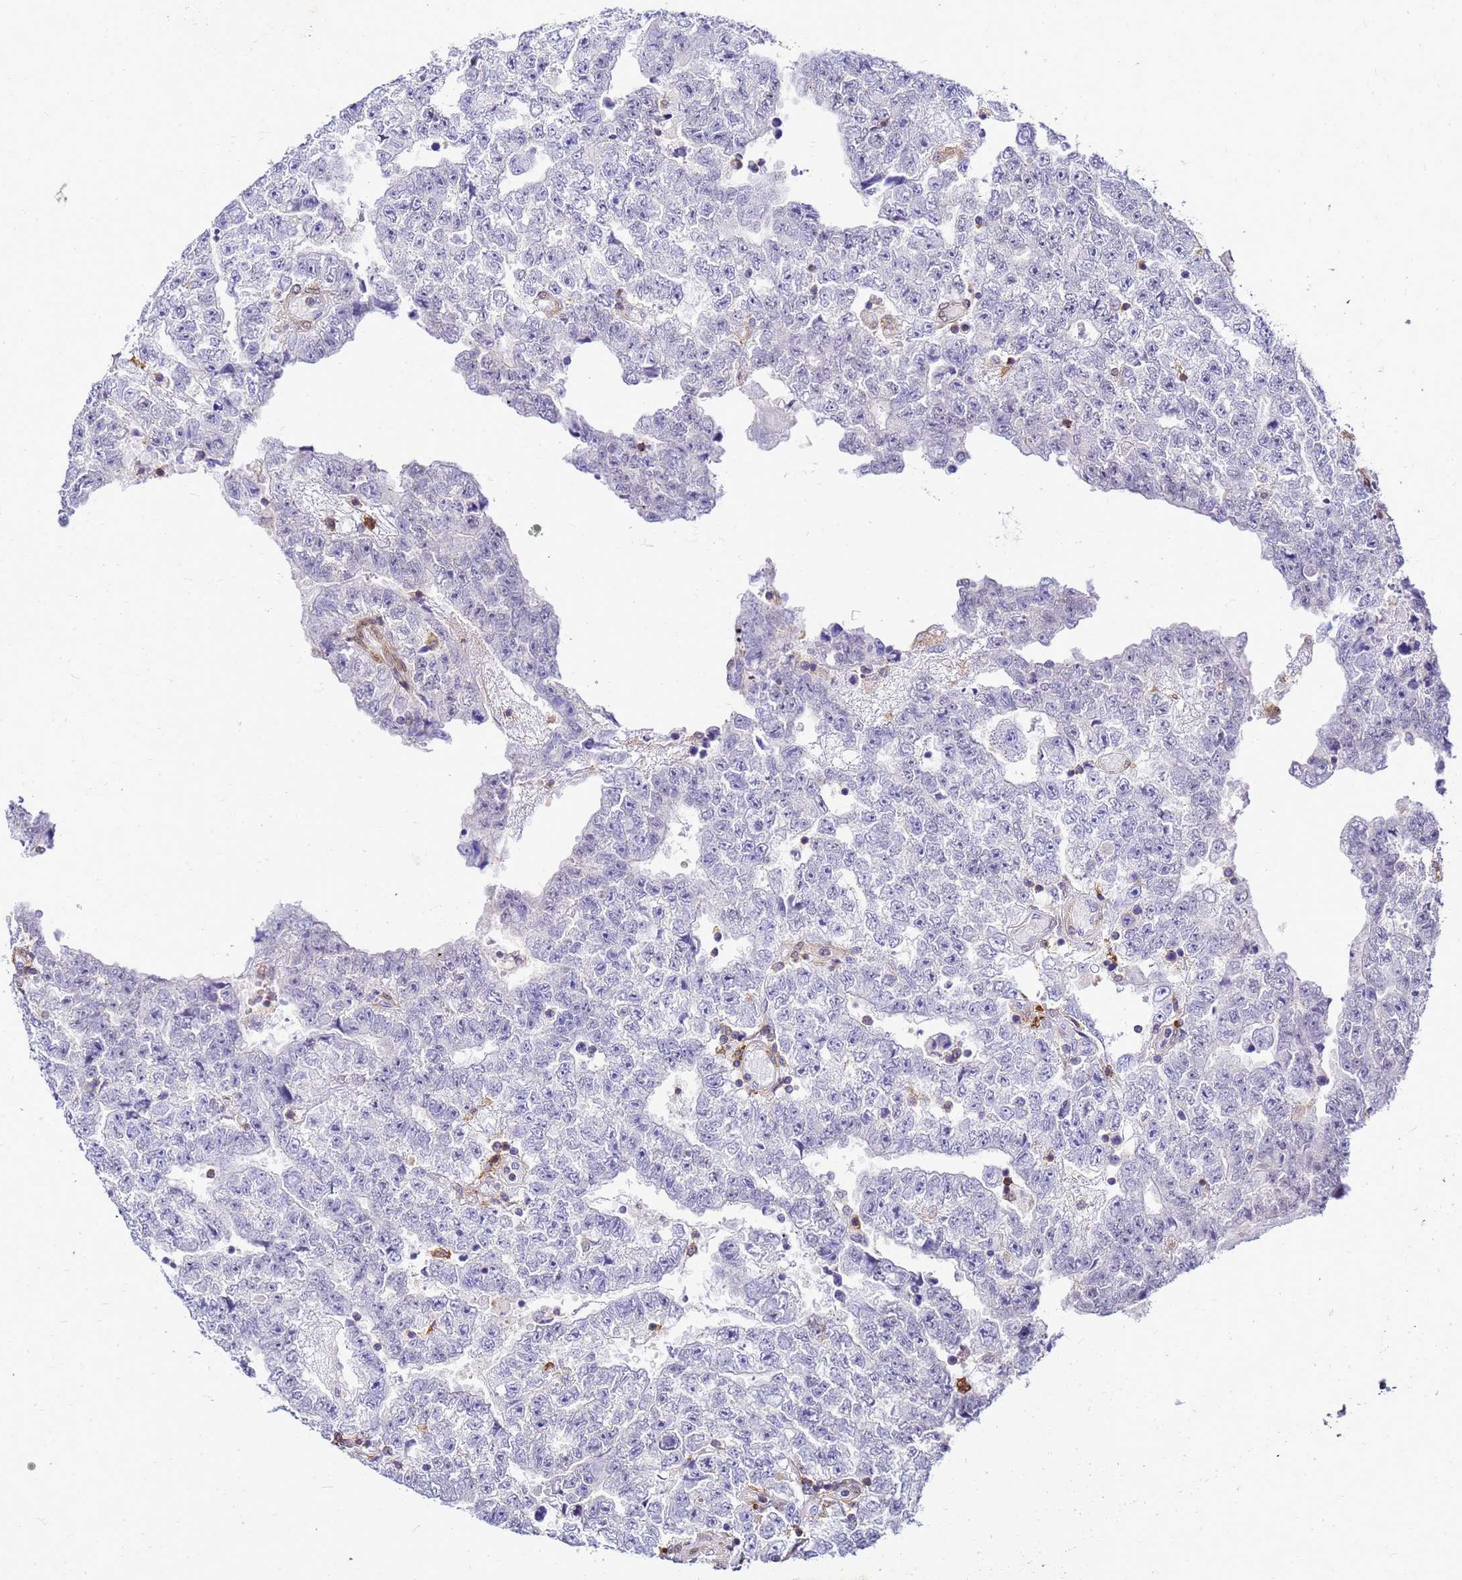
{"staining": {"intensity": "negative", "quantity": "none", "location": "none"}, "tissue": "testis cancer", "cell_type": "Tumor cells", "image_type": "cancer", "snomed": [{"axis": "morphology", "description": "Carcinoma, Embryonal, NOS"}, {"axis": "topography", "description": "Testis"}], "caption": "Micrograph shows no significant protein staining in tumor cells of testis cancer. The staining is performed using DAB (3,3'-diaminobenzidine) brown chromogen with nuclei counter-stained in using hematoxylin.", "gene": "DBNDD2", "patient": {"sex": "male", "age": 25}}